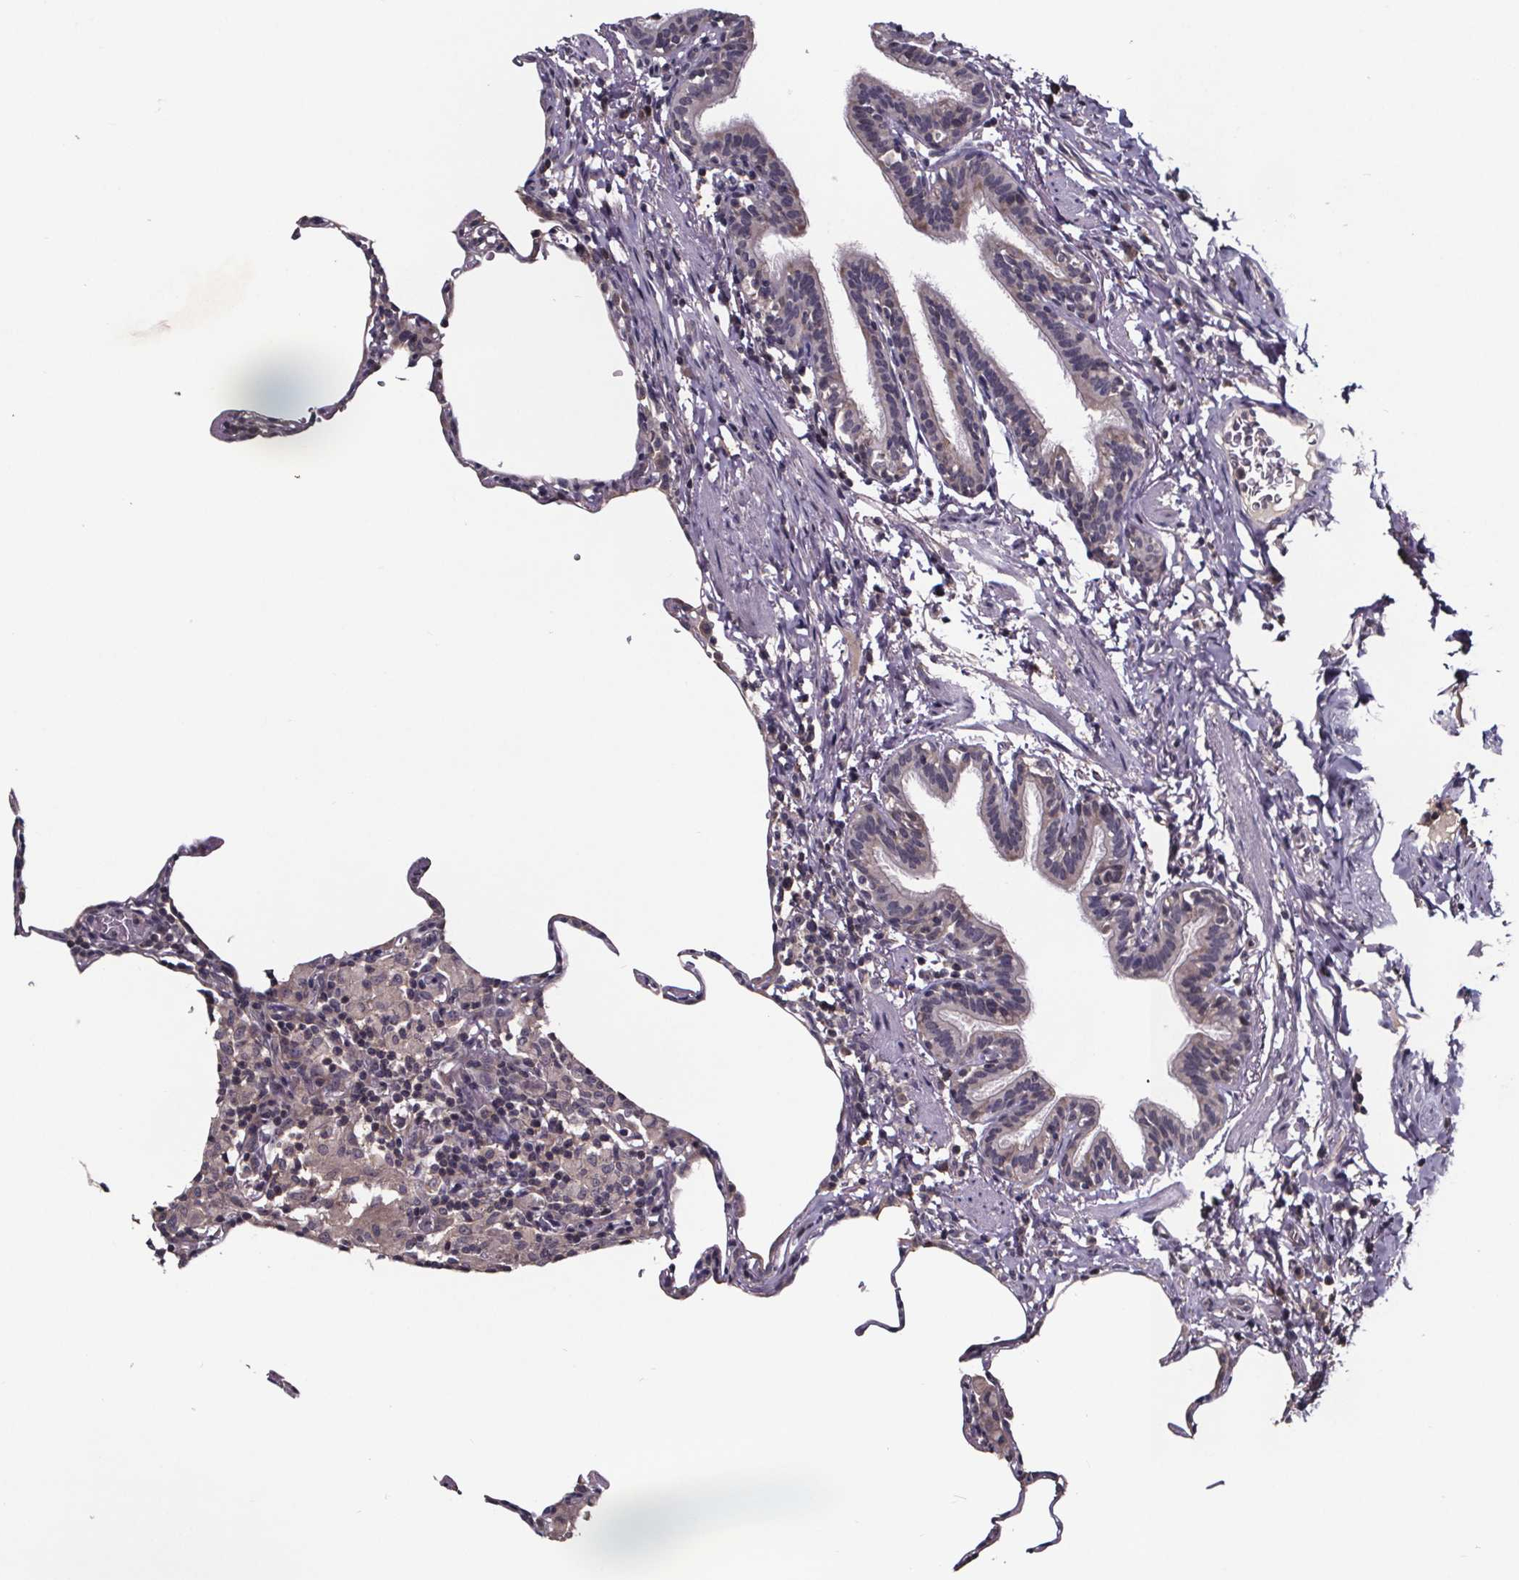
{"staining": {"intensity": "negative", "quantity": "none", "location": "none"}, "tissue": "lung", "cell_type": "Alveolar cells", "image_type": "normal", "snomed": [{"axis": "morphology", "description": "Normal tissue, NOS"}, {"axis": "topography", "description": "Lung"}], "caption": "Immunohistochemistry photomicrograph of unremarkable human lung stained for a protein (brown), which shows no positivity in alveolar cells.", "gene": "SMIM1", "patient": {"sex": "female", "age": 57}}